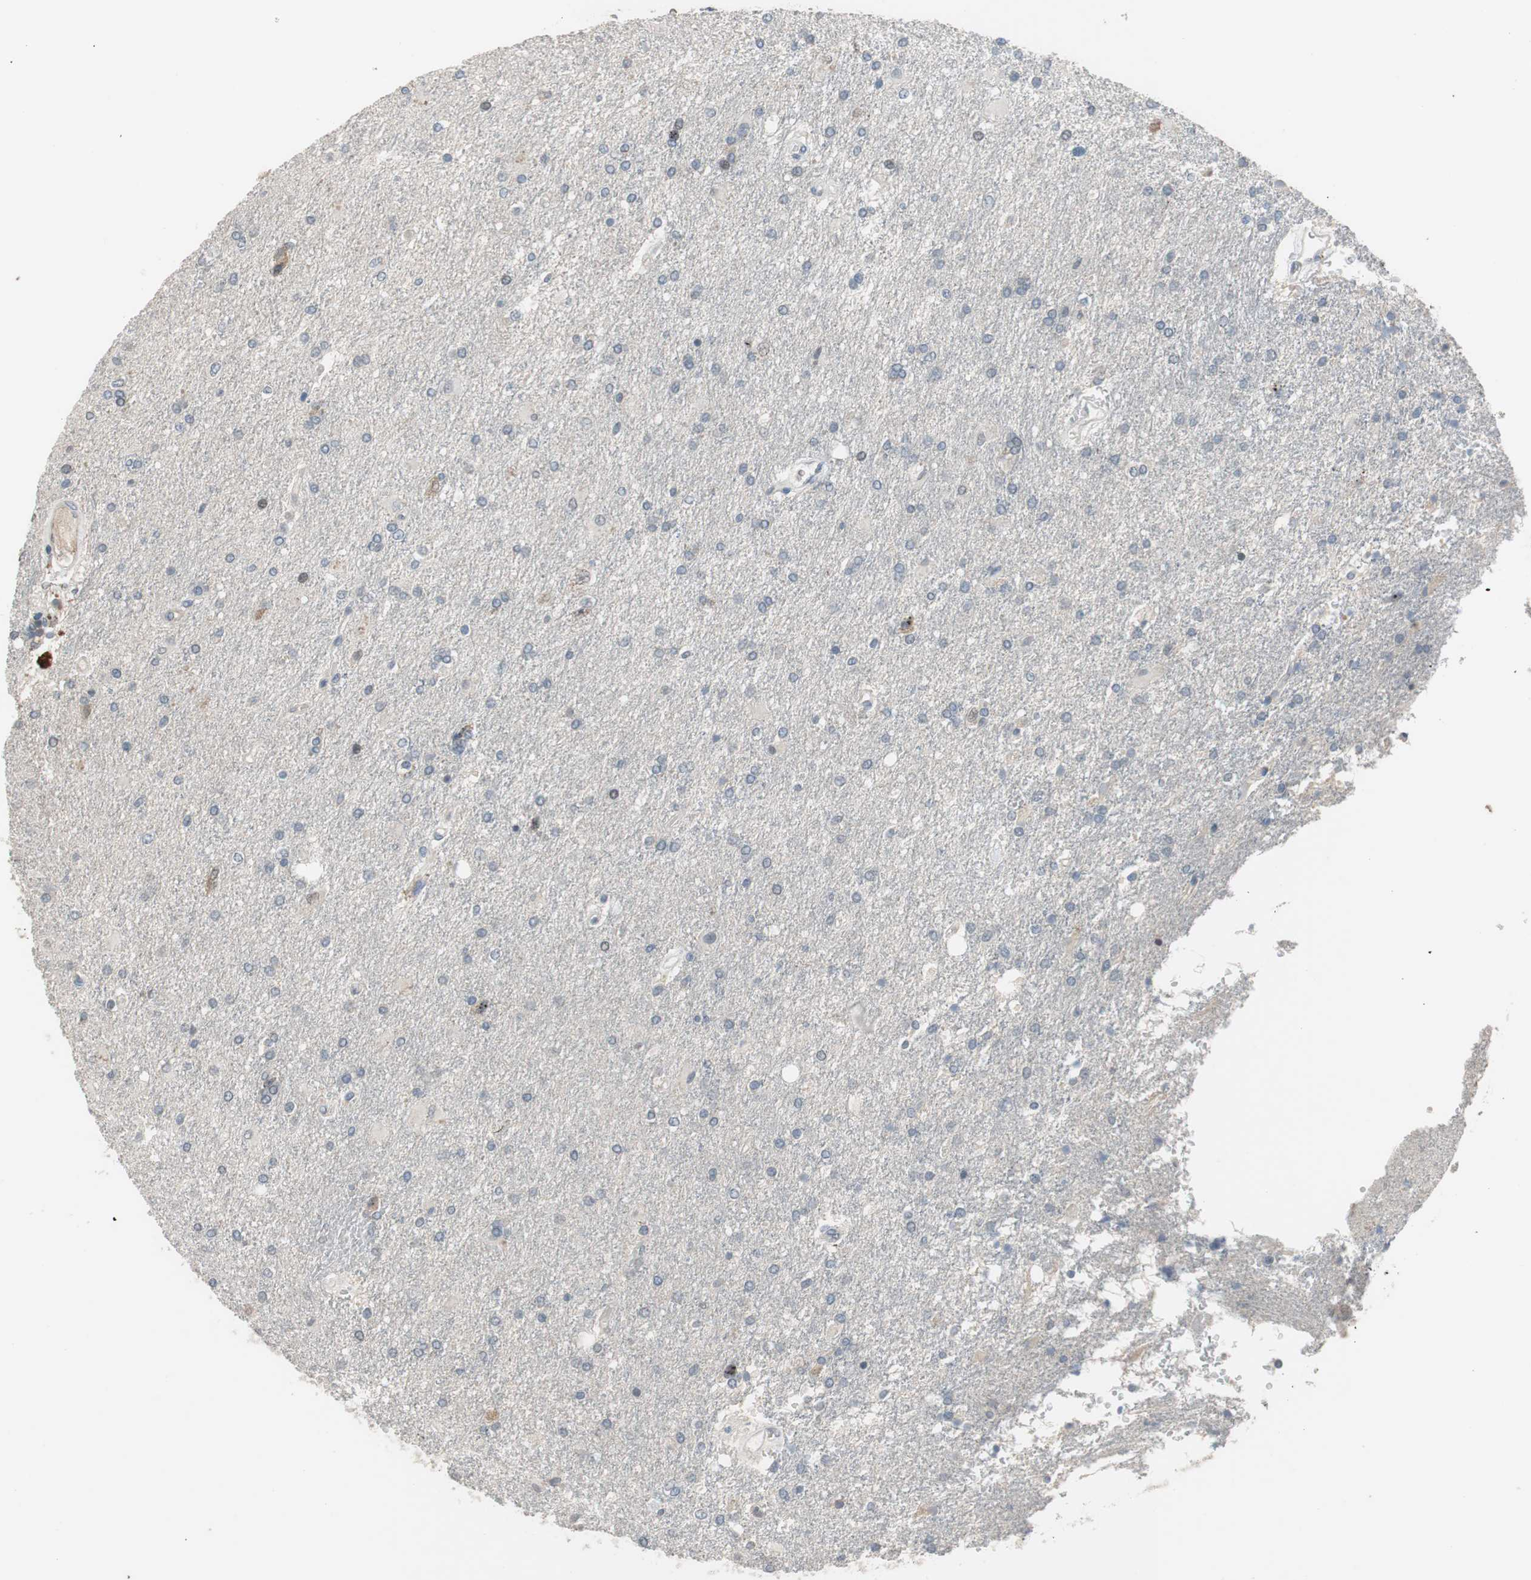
{"staining": {"intensity": "negative", "quantity": "none", "location": "none"}, "tissue": "glioma", "cell_type": "Tumor cells", "image_type": "cancer", "snomed": [{"axis": "morphology", "description": "Glioma, malignant, High grade"}, {"axis": "topography", "description": "Brain"}], "caption": "High-grade glioma (malignant) was stained to show a protein in brown. There is no significant expression in tumor cells.", "gene": "COL12A1", "patient": {"sex": "male", "age": 71}}